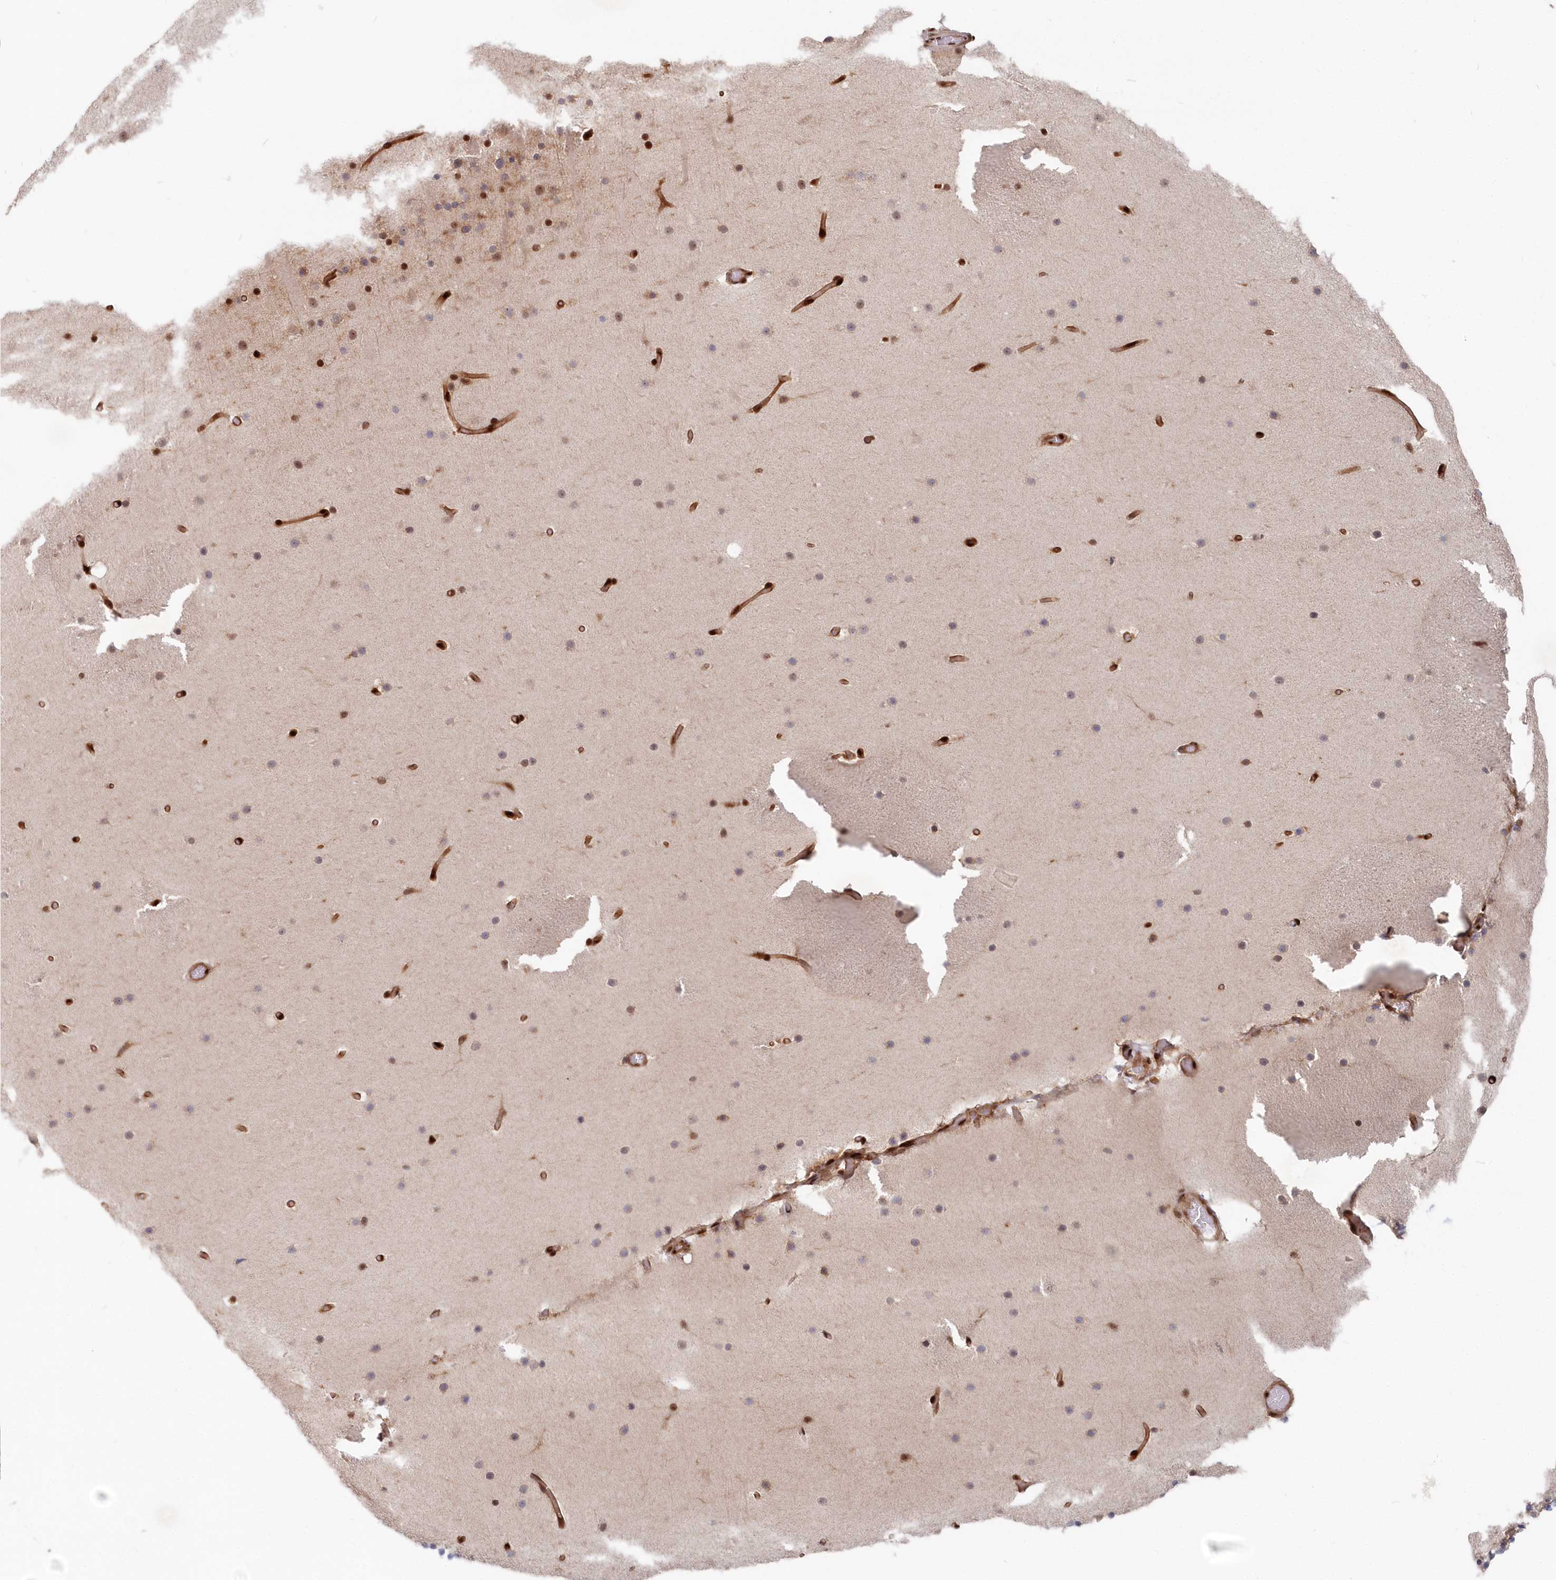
{"staining": {"intensity": "moderate", "quantity": "<25%", "location": "nuclear"}, "tissue": "cerebellum", "cell_type": "Cells in granular layer", "image_type": "normal", "snomed": [{"axis": "morphology", "description": "Normal tissue, NOS"}, {"axis": "topography", "description": "Cerebellum"}], "caption": "Moderate nuclear protein positivity is appreciated in approximately <25% of cells in granular layer in cerebellum.", "gene": "ABHD14B", "patient": {"sex": "male", "age": 57}}